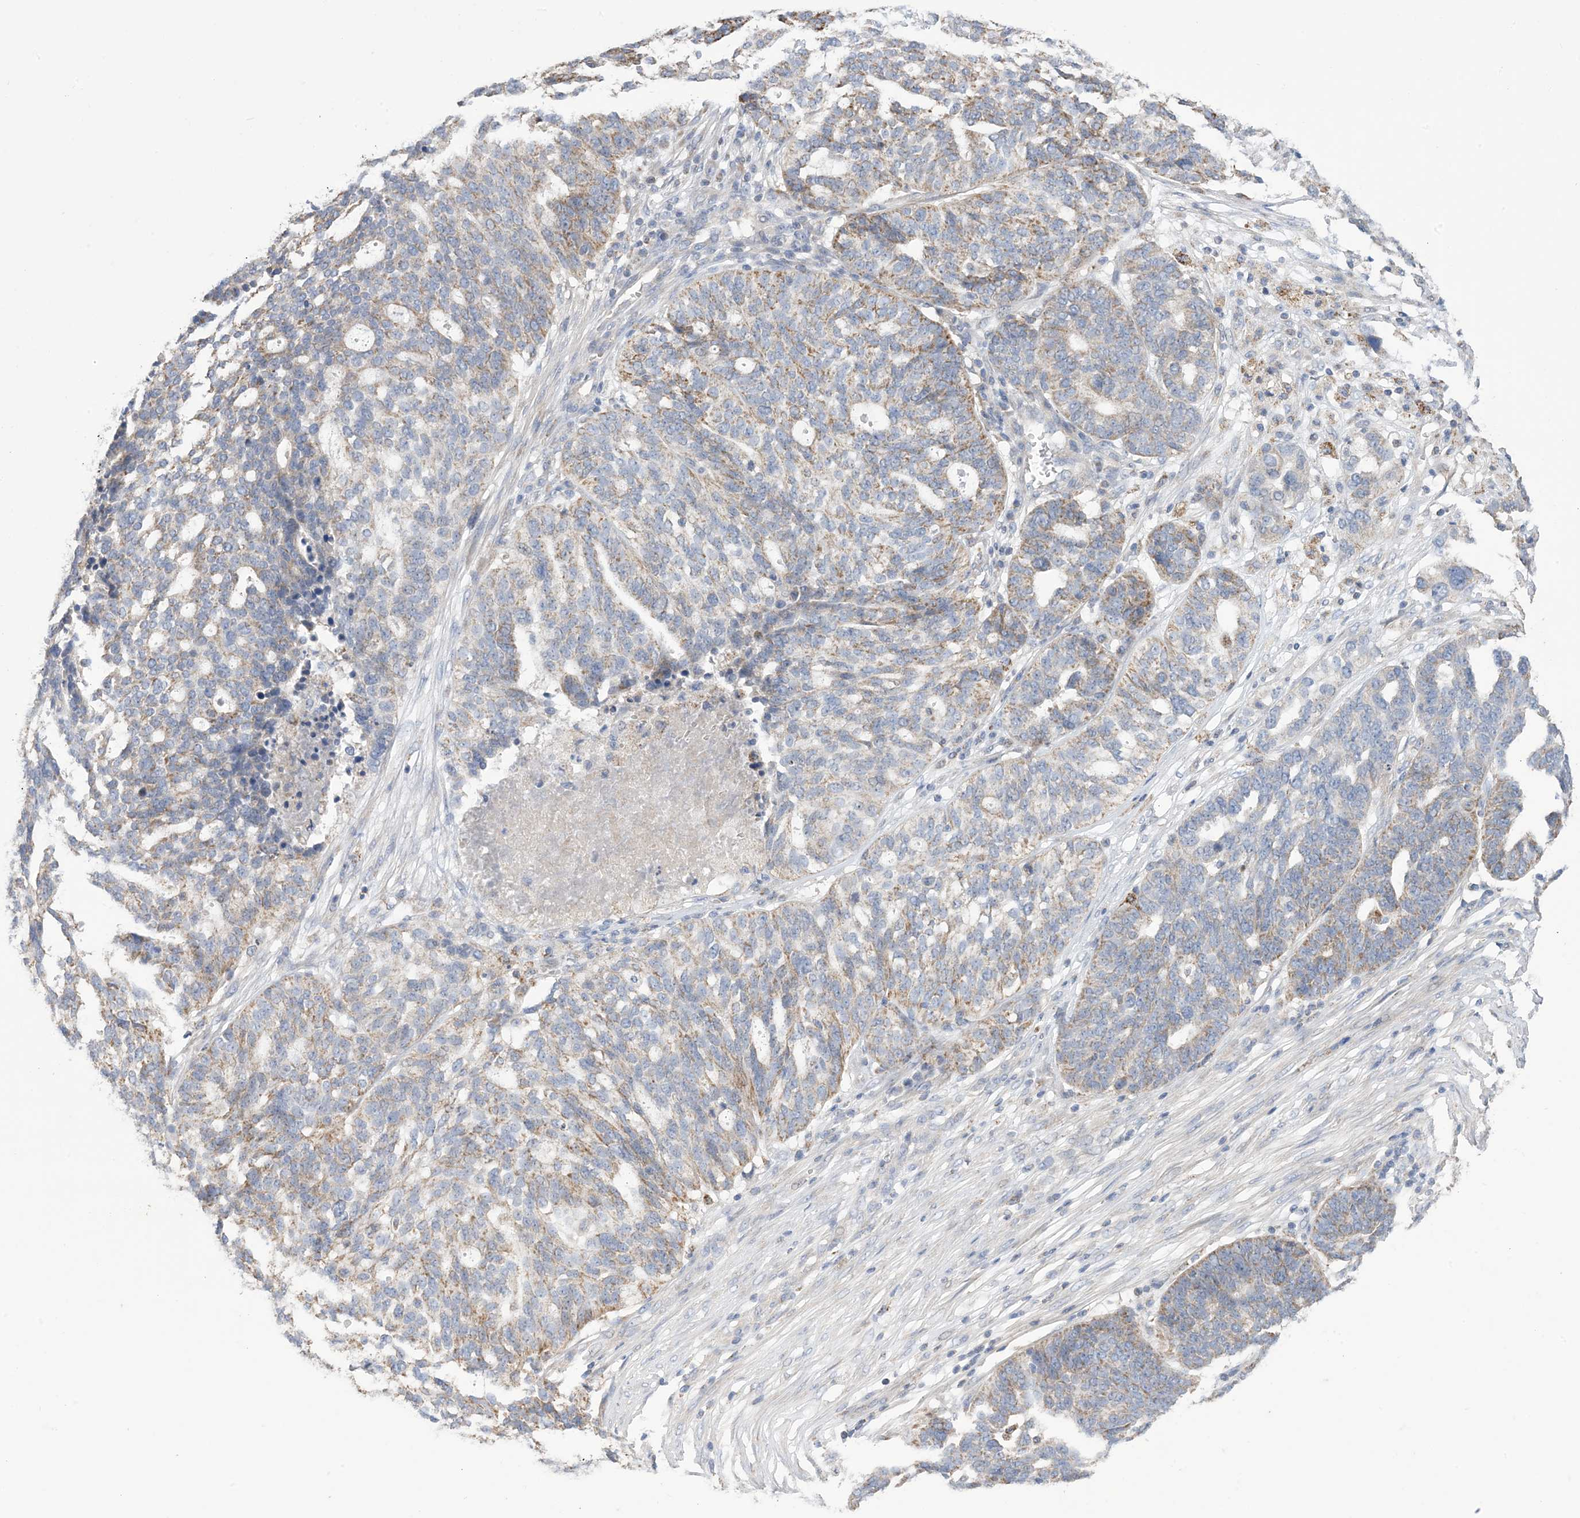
{"staining": {"intensity": "moderate", "quantity": "<25%", "location": "cytoplasmic/membranous"}, "tissue": "ovarian cancer", "cell_type": "Tumor cells", "image_type": "cancer", "snomed": [{"axis": "morphology", "description": "Cystadenocarcinoma, serous, NOS"}, {"axis": "topography", "description": "Ovary"}], "caption": "This is an image of IHC staining of serous cystadenocarcinoma (ovarian), which shows moderate expression in the cytoplasmic/membranous of tumor cells.", "gene": "CLEC16A", "patient": {"sex": "female", "age": 59}}